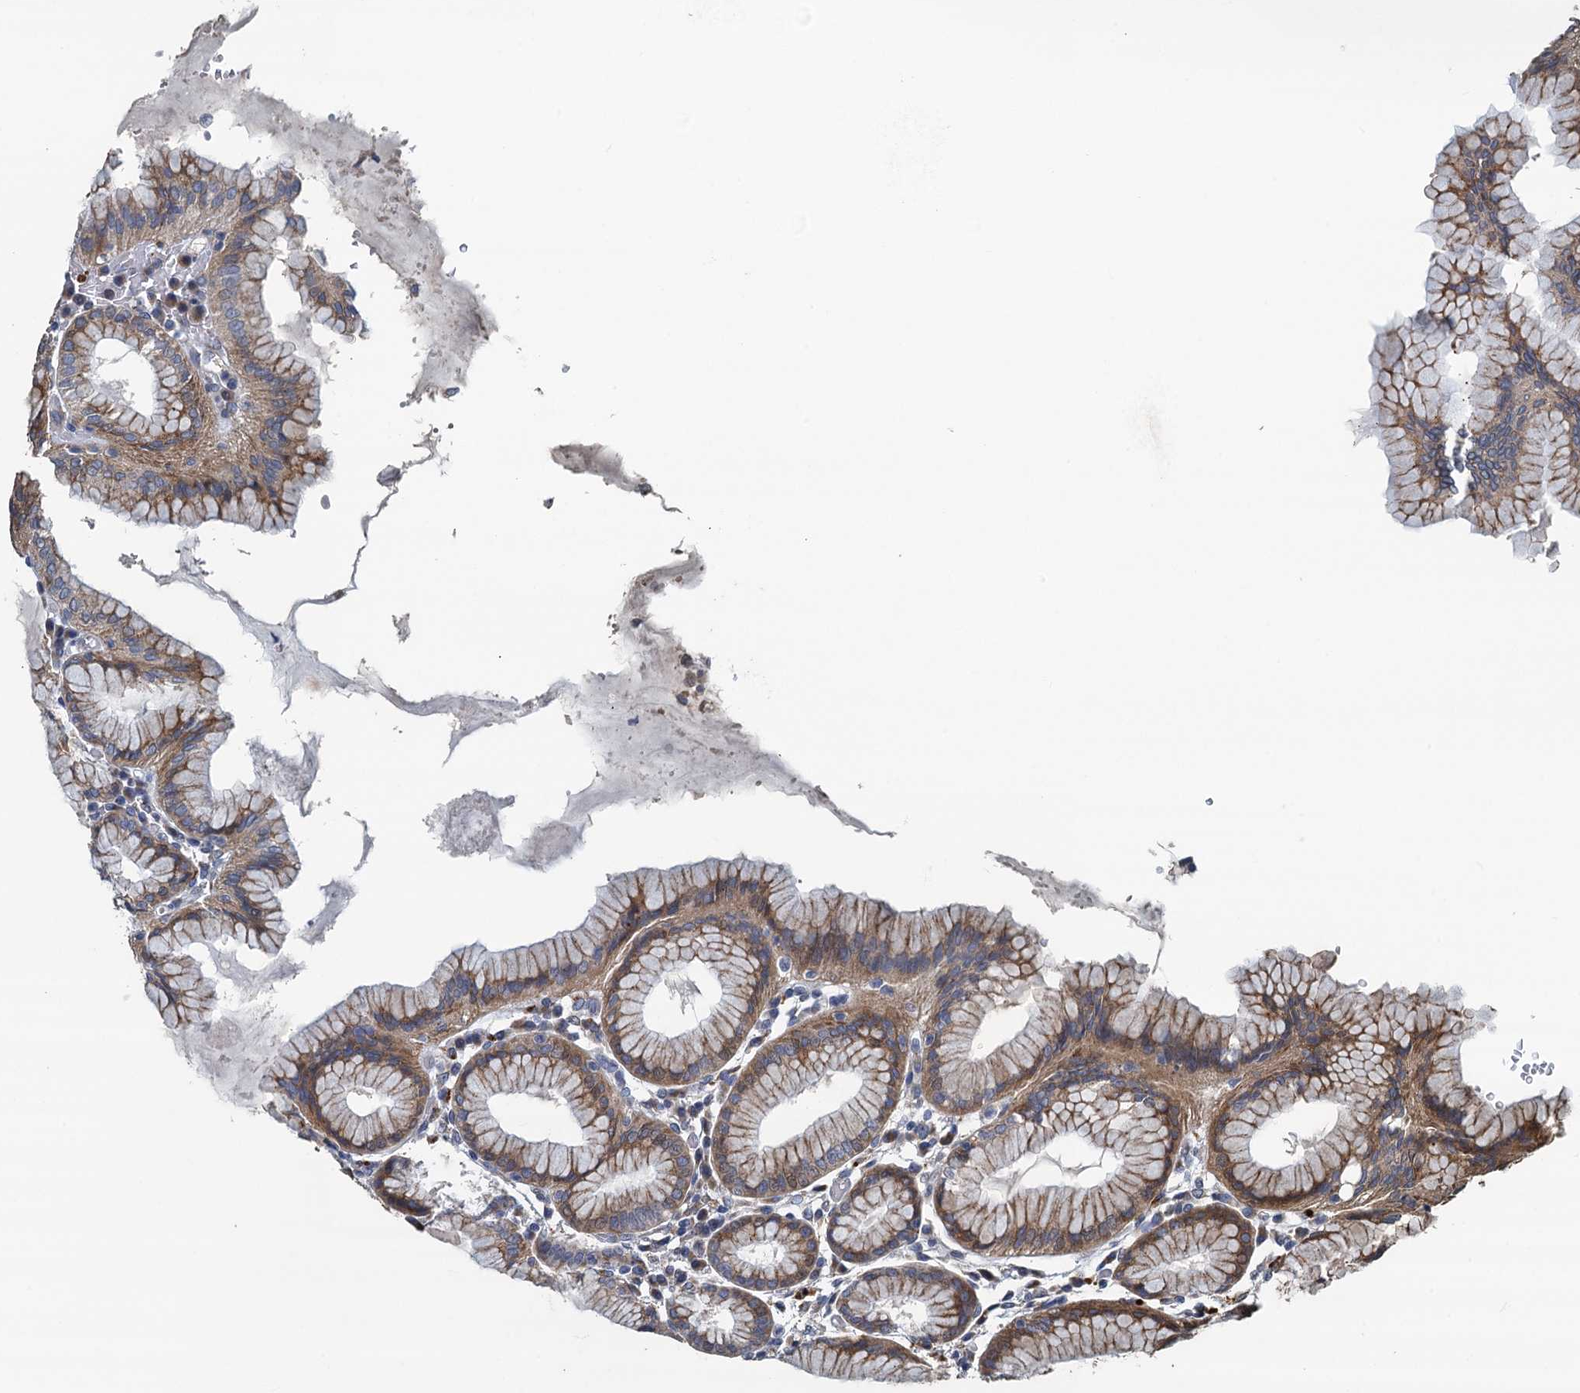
{"staining": {"intensity": "moderate", "quantity": "<25%", "location": "cytoplasmic/membranous"}, "tissue": "stomach", "cell_type": "Glandular cells", "image_type": "normal", "snomed": [{"axis": "morphology", "description": "Normal tissue, NOS"}, {"axis": "topography", "description": "Stomach"}, {"axis": "topography", "description": "Stomach, lower"}], "caption": "Immunohistochemical staining of normal human stomach shows low levels of moderate cytoplasmic/membranous expression in about <25% of glandular cells. (IHC, brightfield microscopy, high magnification).", "gene": "AGRN", "patient": {"sex": "female", "age": 56}}